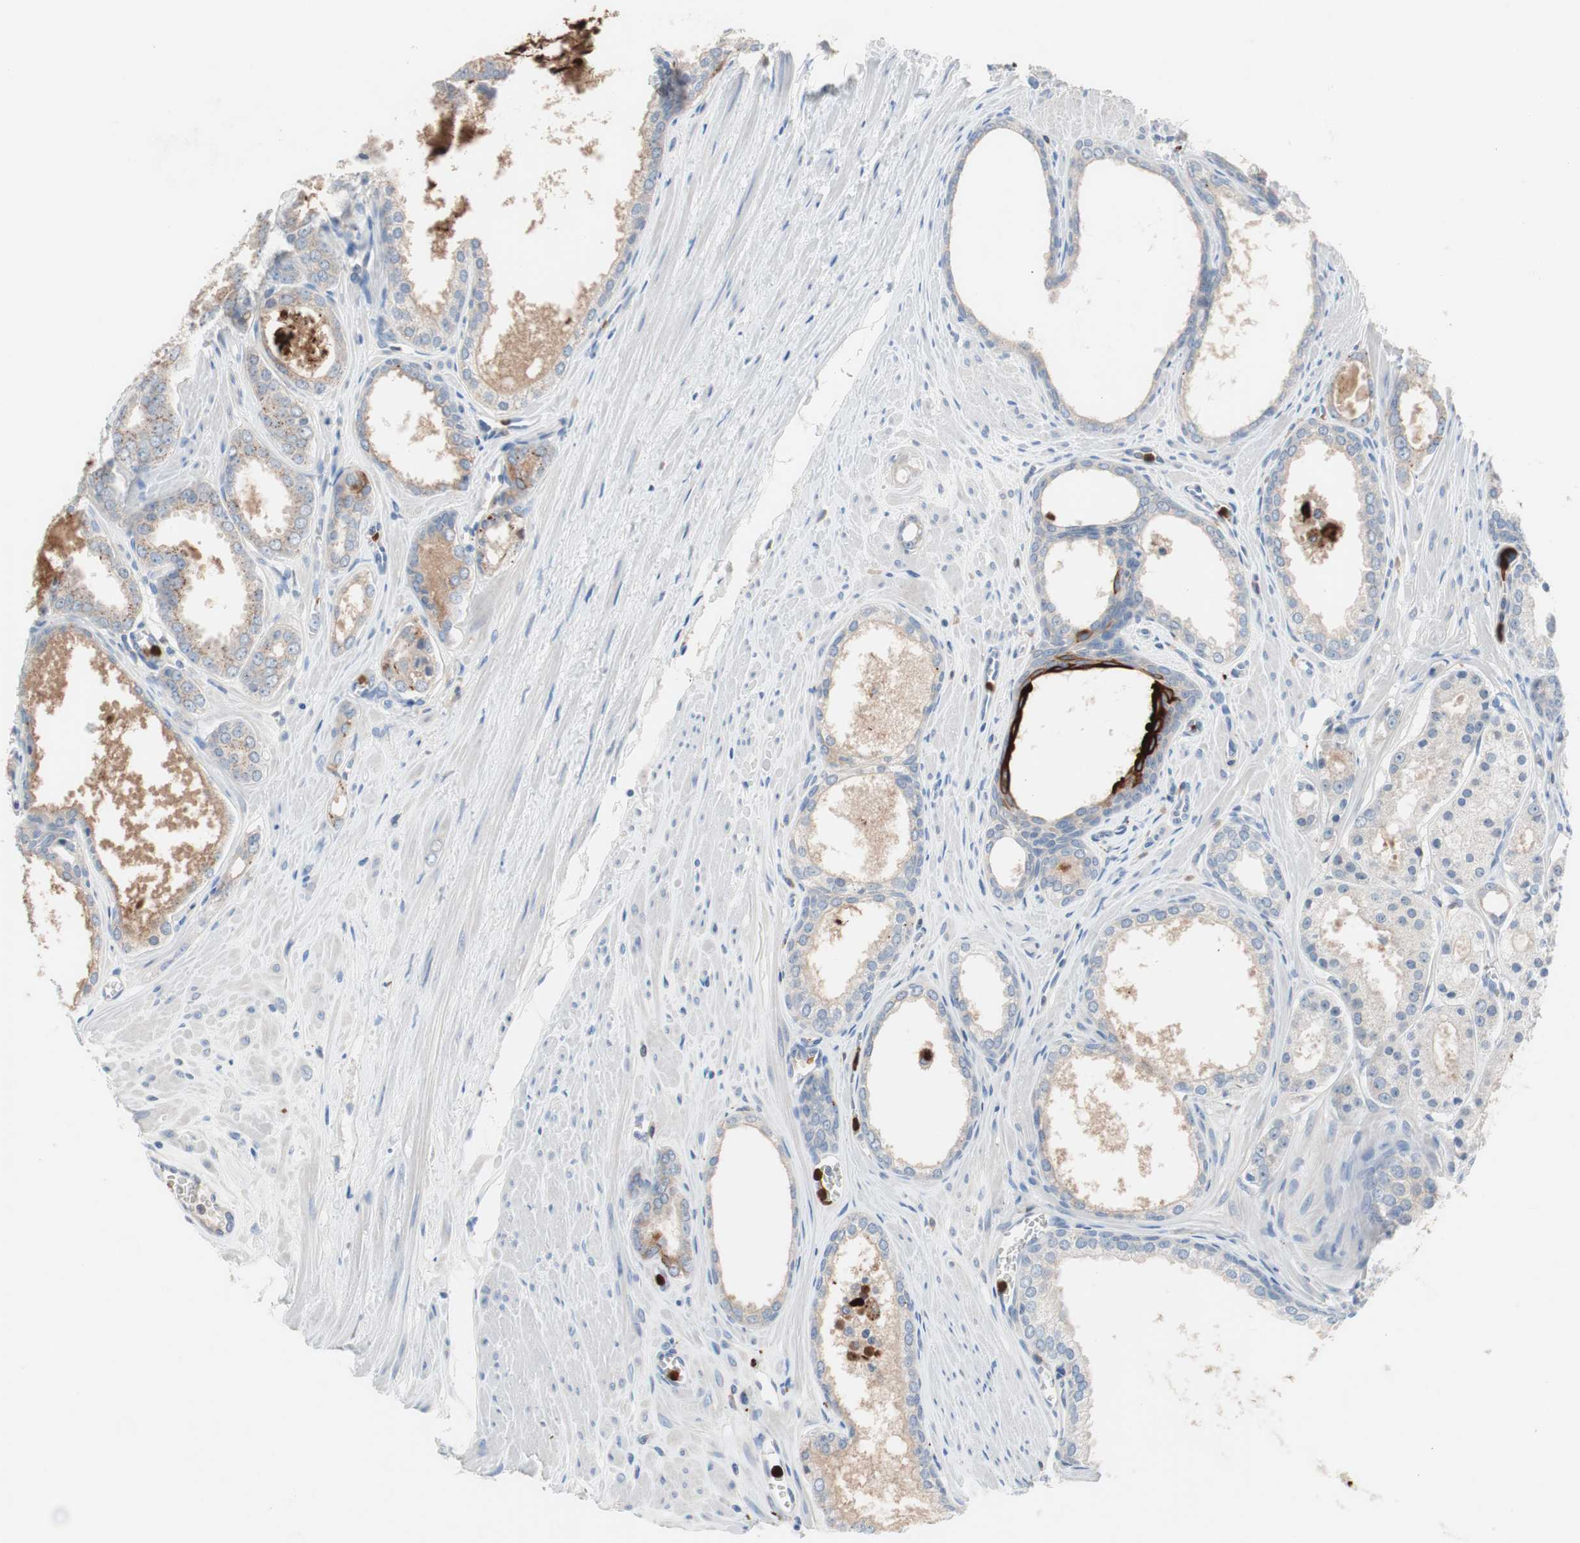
{"staining": {"intensity": "weak", "quantity": ">75%", "location": "cytoplasmic/membranous"}, "tissue": "prostate cancer", "cell_type": "Tumor cells", "image_type": "cancer", "snomed": [{"axis": "morphology", "description": "Adenocarcinoma, Low grade"}, {"axis": "topography", "description": "Prostate"}], "caption": "IHC image of neoplastic tissue: human prostate cancer (adenocarcinoma (low-grade)) stained using IHC reveals low levels of weak protein expression localized specifically in the cytoplasmic/membranous of tumor cells, appearing as a cytoplasmic/membranous brown color.", "gene": "CLEC4D", "patient": {"sex": "male", "age": 57}}